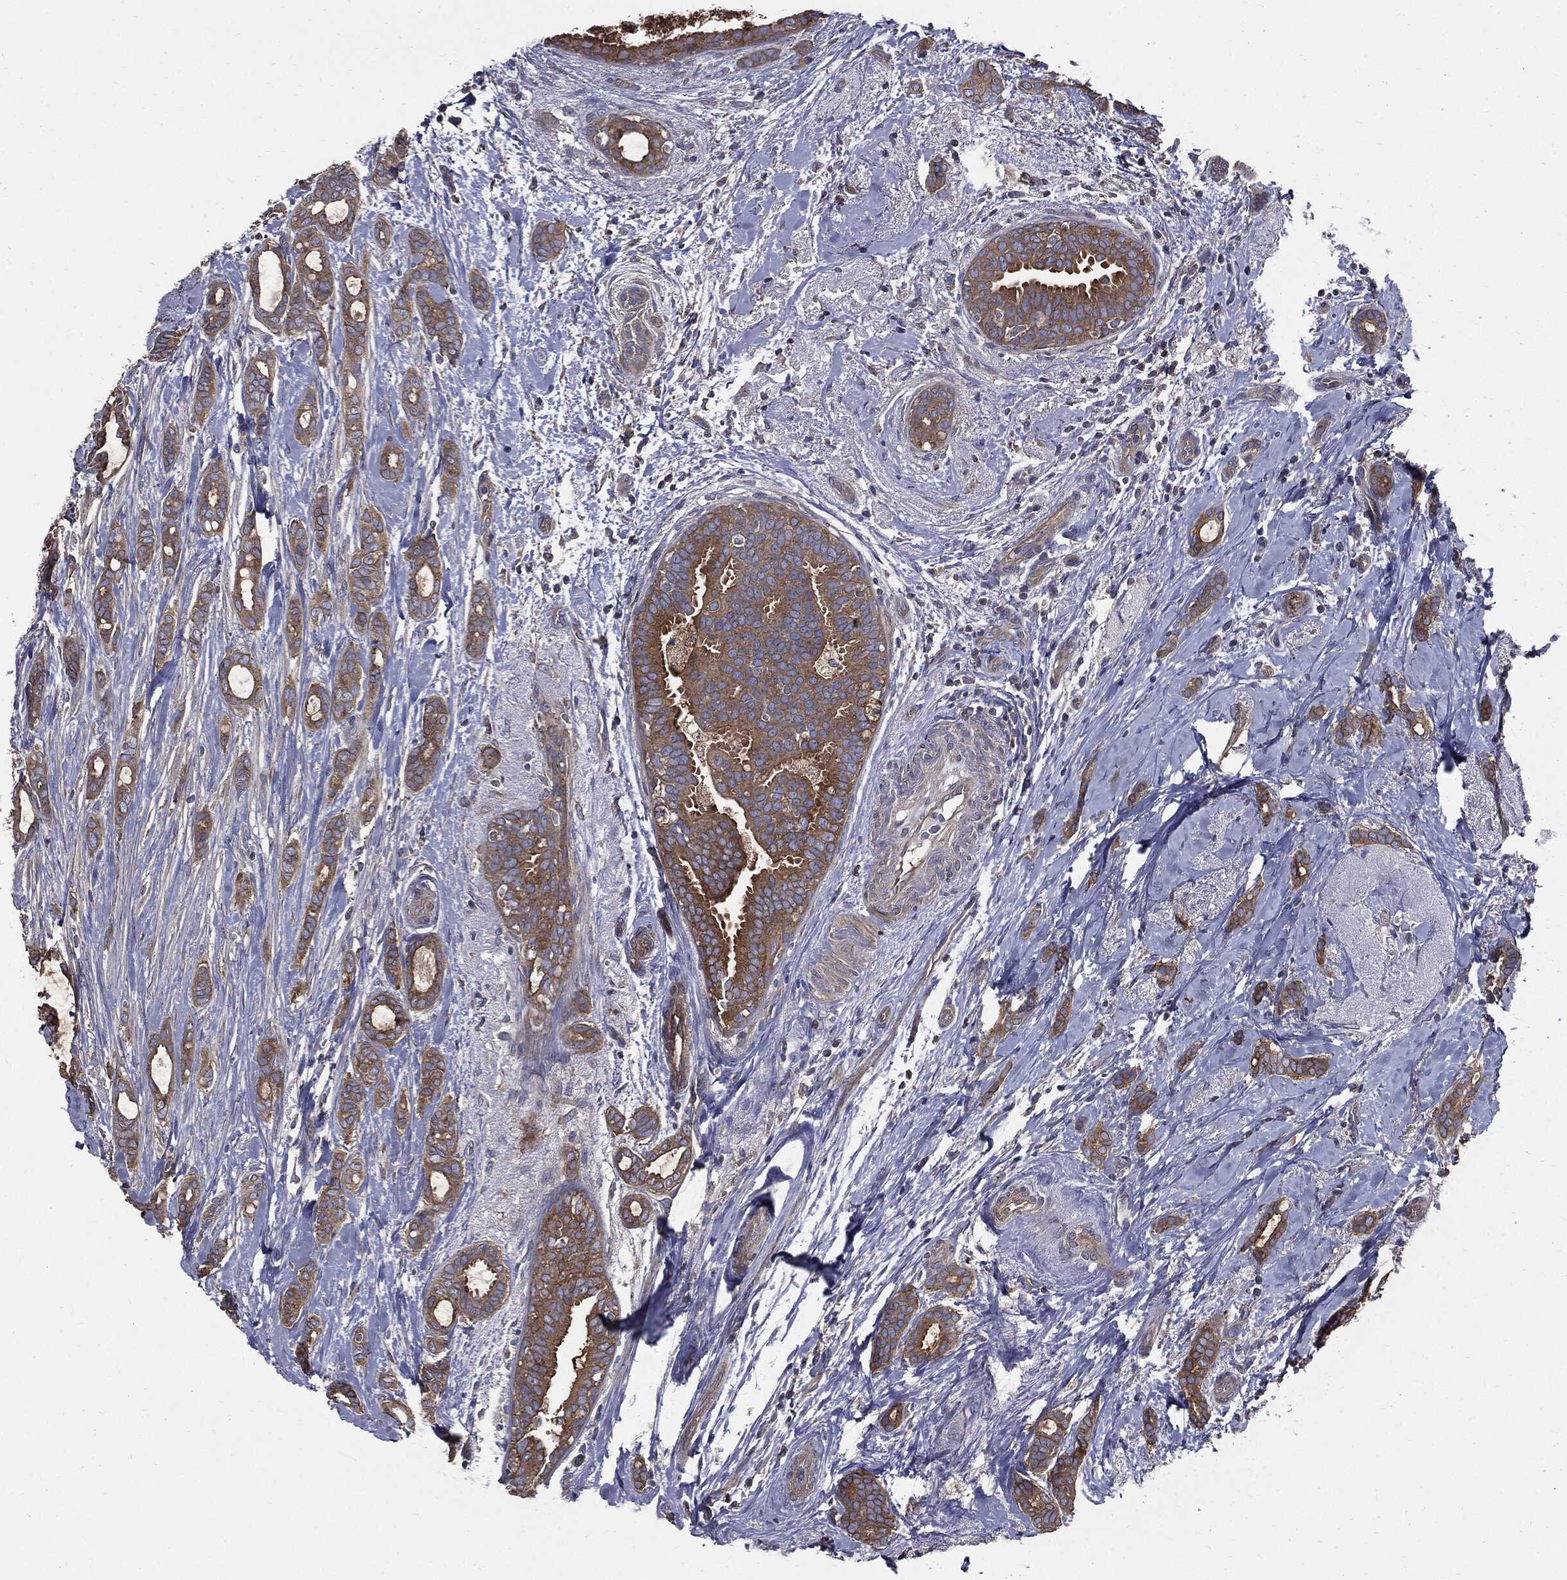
{"staining": {"intensity": "moderate", "quantity": ">75%", "location": "cytoplasmic/membranous"}, "tissue": "breast cancer", "cell_type": "Tumor cells", "image_type": "cancer", "snomed": [{"axis": "morphology", "description": "Duct carcinoma"}, {"axis": "topography", "description": "Breast"}], "caption": "Breast intraductal carcinoma stained with a protein marker displays moderate staining in tumor cells.", "gene": "PDCD6IP", "patient": {"sex": "female", "age": 51}}